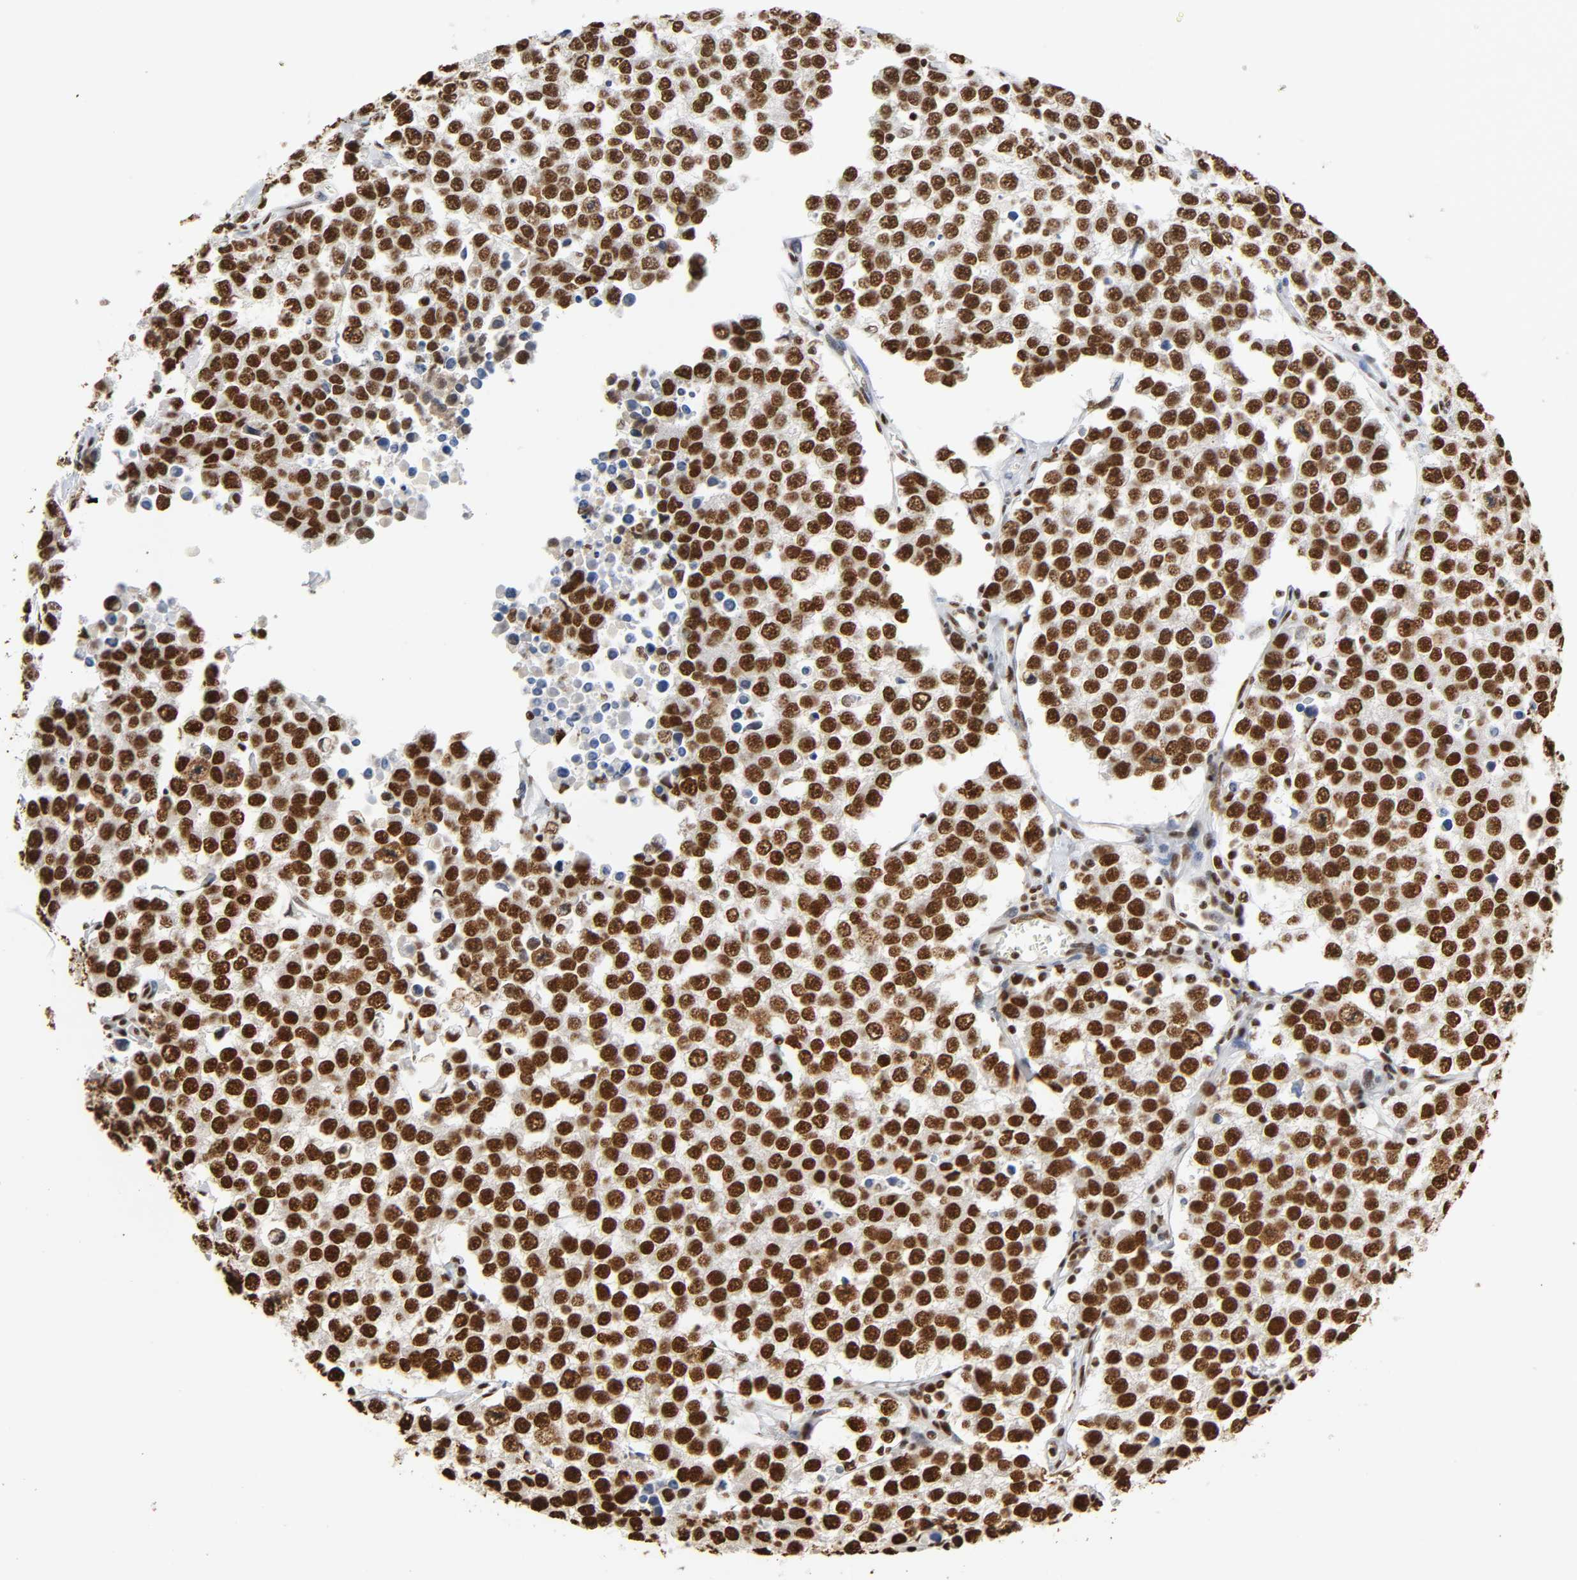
{"staining": {"intensity": "strong", "quantity": ">75%", "location": "nuclear"}, "tissue": "testis cancer", "cell_type": "Tumor cells", "image_type": "cancer", "snomed": [{"axis": "morphology", "description": "Seminoma, NOS"}, {"axis": "morphology", "description": "Carcinoma, Embryonal, NOS"}, {"axis": "topography", "description": "Testis"}], "caption": "IHC micrograph of neoplastic tissue: testis embryonal carcinoma stained using immunohistochemistry exhibits high levels of strong protein expression localized specifically in the nuclear of tumor cells, appearing as a nuclear brown color.", "gene": "HNRNPC", "patient": {"sex": "male", "age": 52}}